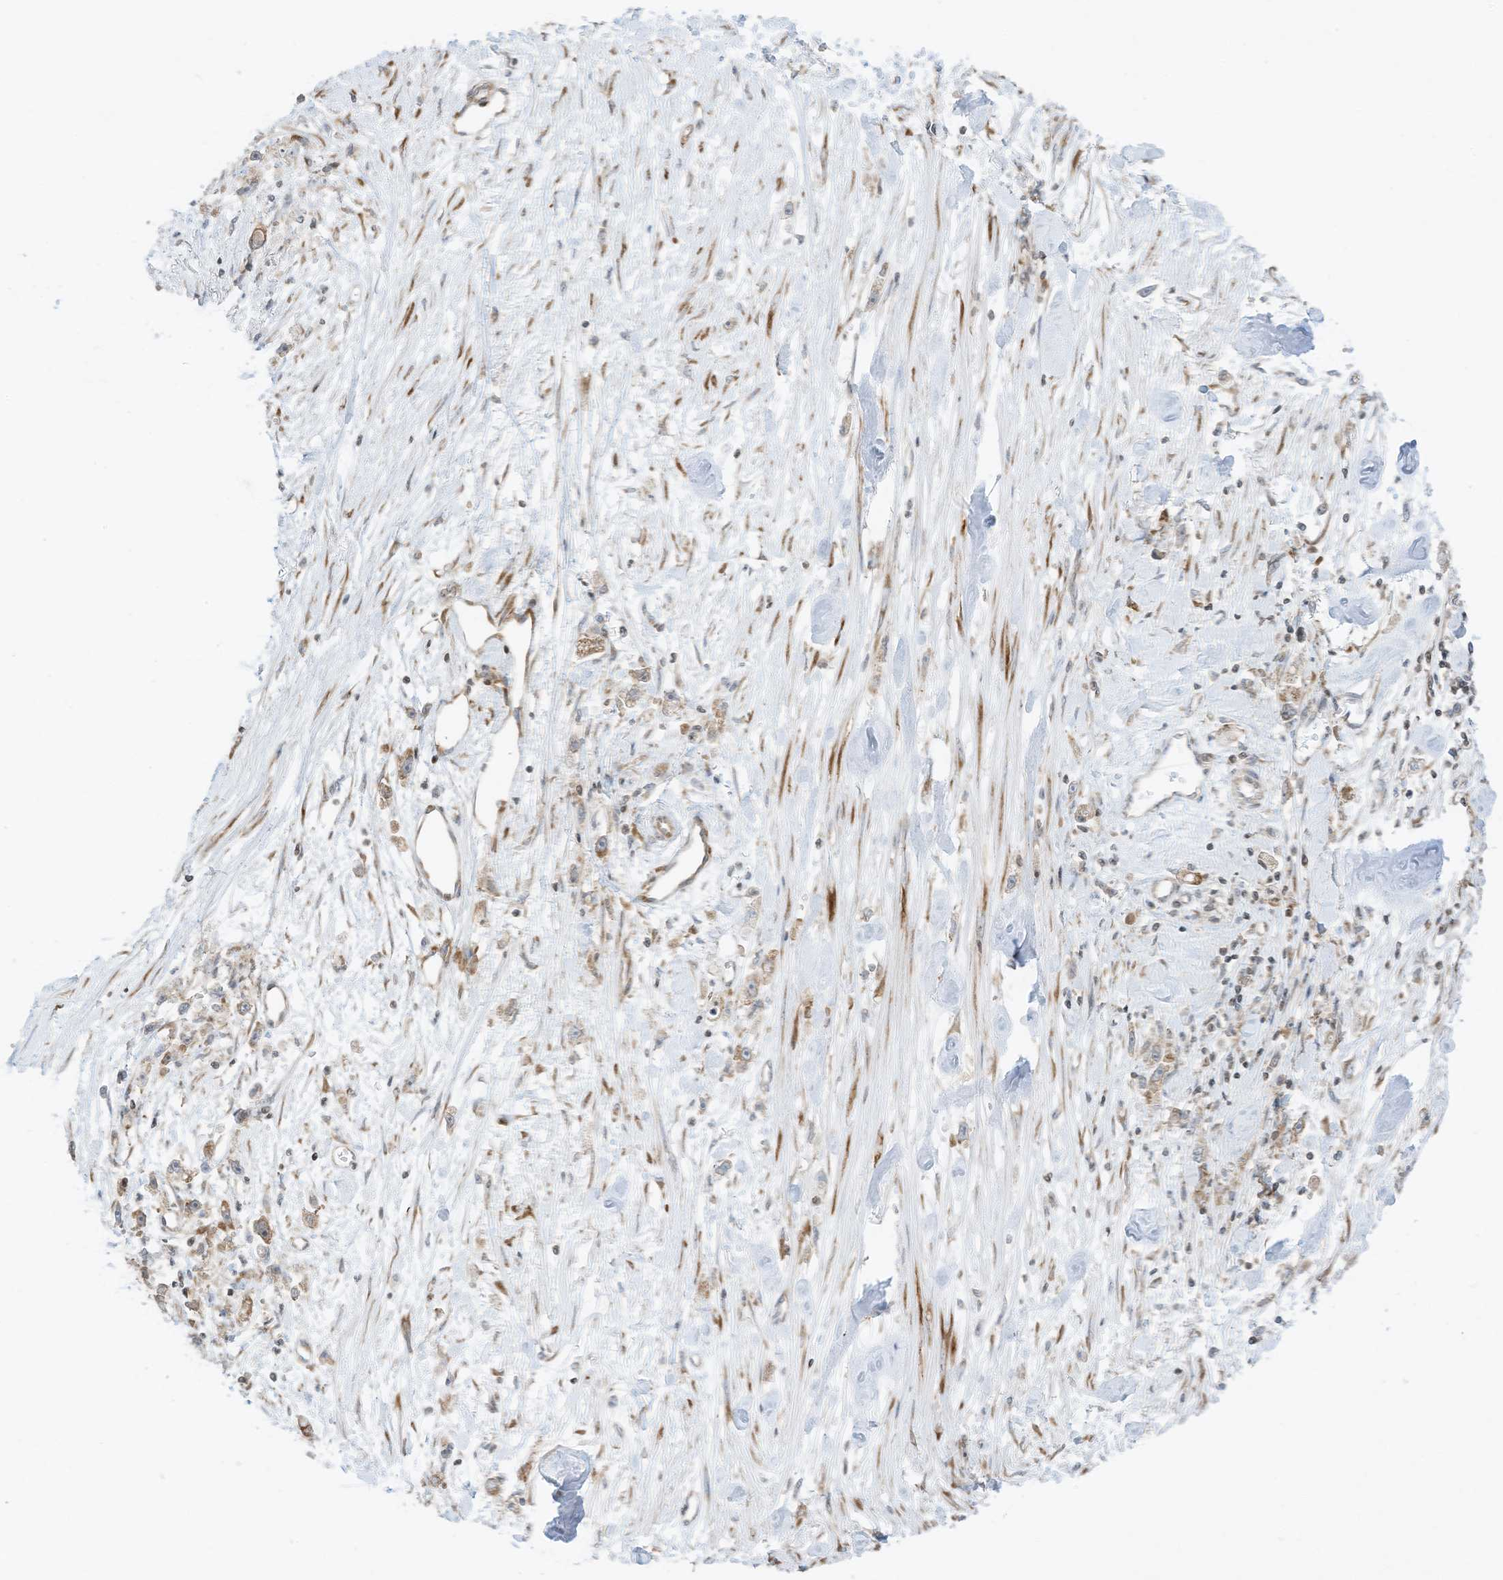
{"staining": {"intensity": "weak", "quantity": ">75%", "location": "cytoplasmic/membranous"}, "tissue": "stomach cancer", "cell_type": "Tumor cells", "image_type": "cancer", "snomed": [{"axis": "morphology", "description": "Adenocarcinoma, NOS"}, {"axis": "topography", "description": "Stomach"}], "caption": "Immunohistochemistry image of adenocarcinoma (stomach) stained for a protein (brown), which reveals low levels of weak cytoplasmic/membranous expression in about >75% of tumor cells.", "gene": "EDF1", "patient": {"sex": "female", "age": 59}}